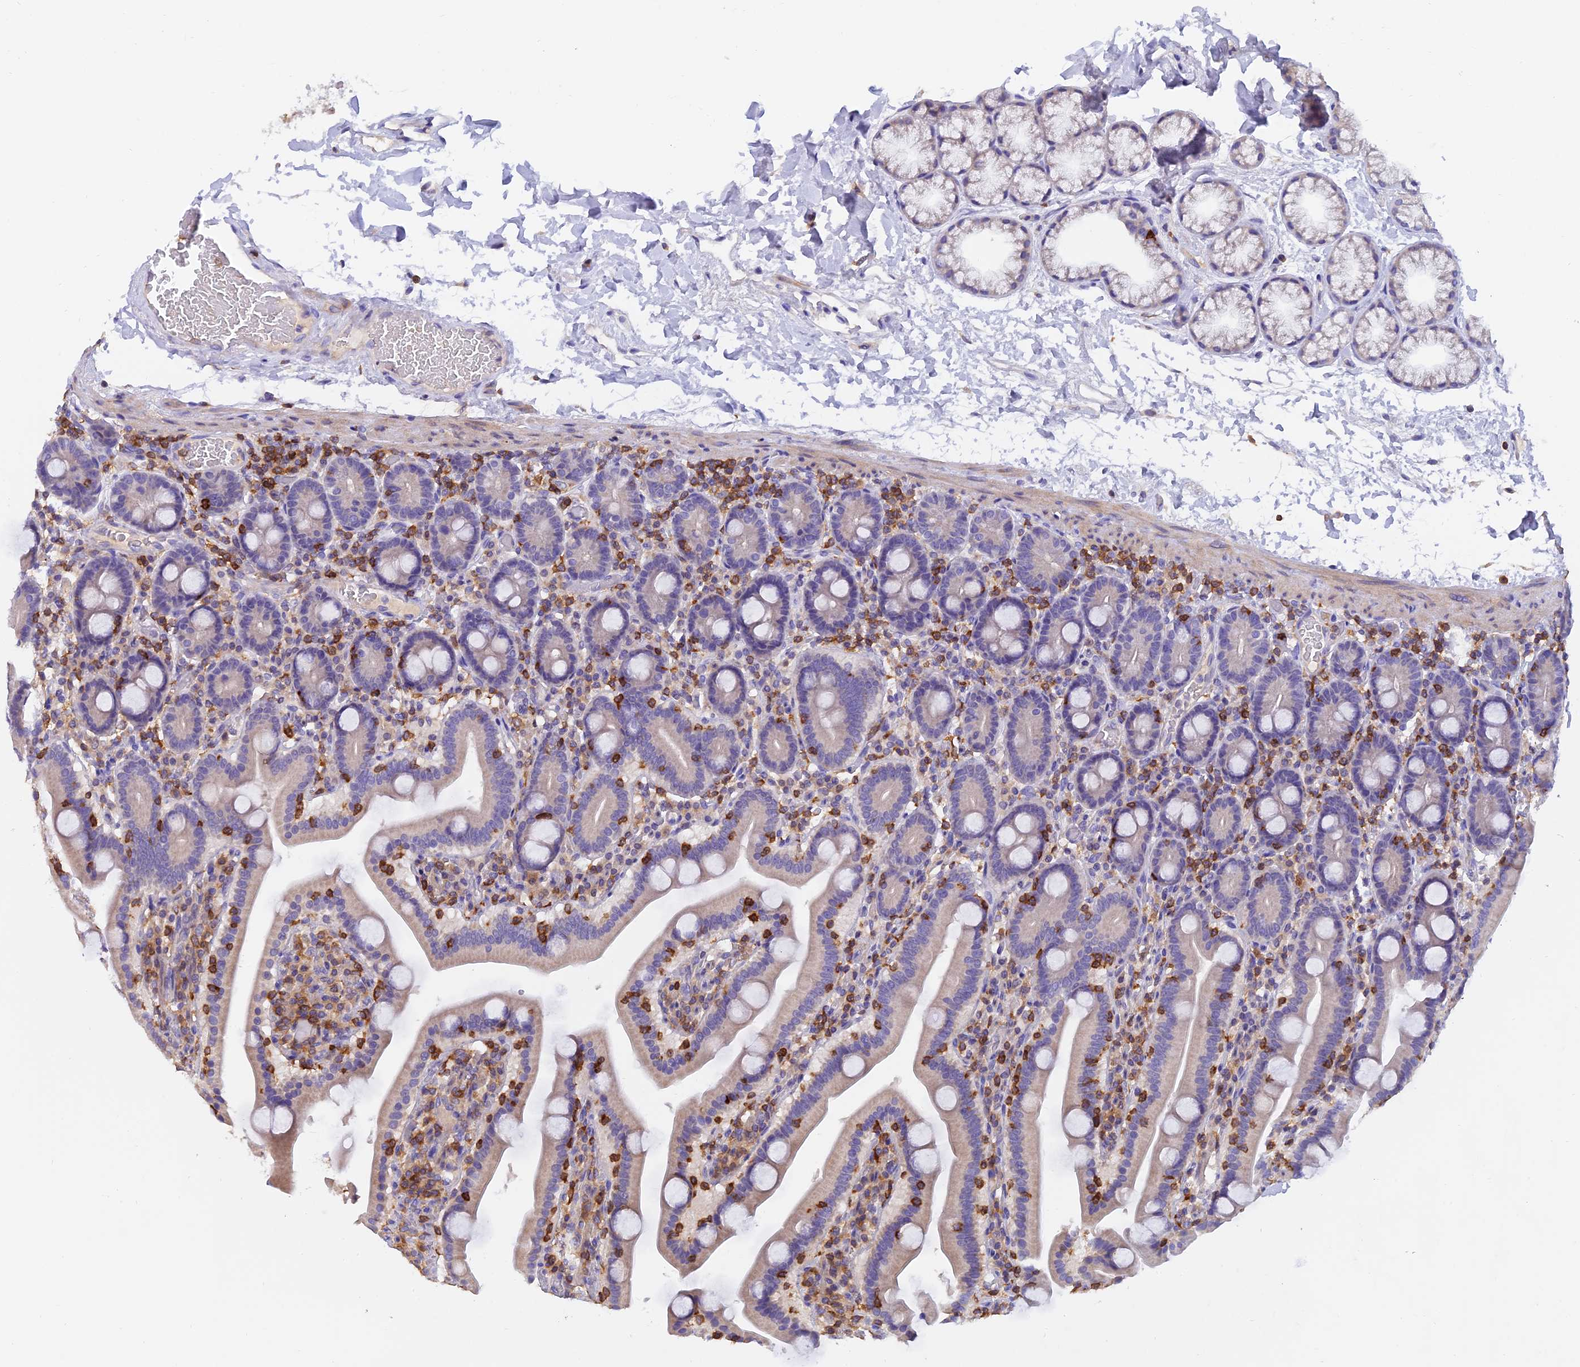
{"staining": {"intensity": "negative", "quantity": "none", "location": "none"}, "tissue": "duodenum", "cell_type": "Glandular cells", "image_type": "normal", "snomed": [{"axis": "morphology", "description": "Normal tissue, NOS"}, {"axis": "topography", "description": "Duodenum"}], "caption": "This is an immunohistochemistry micrograph of unremarkable human duodenum. There is no expression in glandular cells.", "gene": "LPXN", "patient": {"sex": "male", "age": 55}}